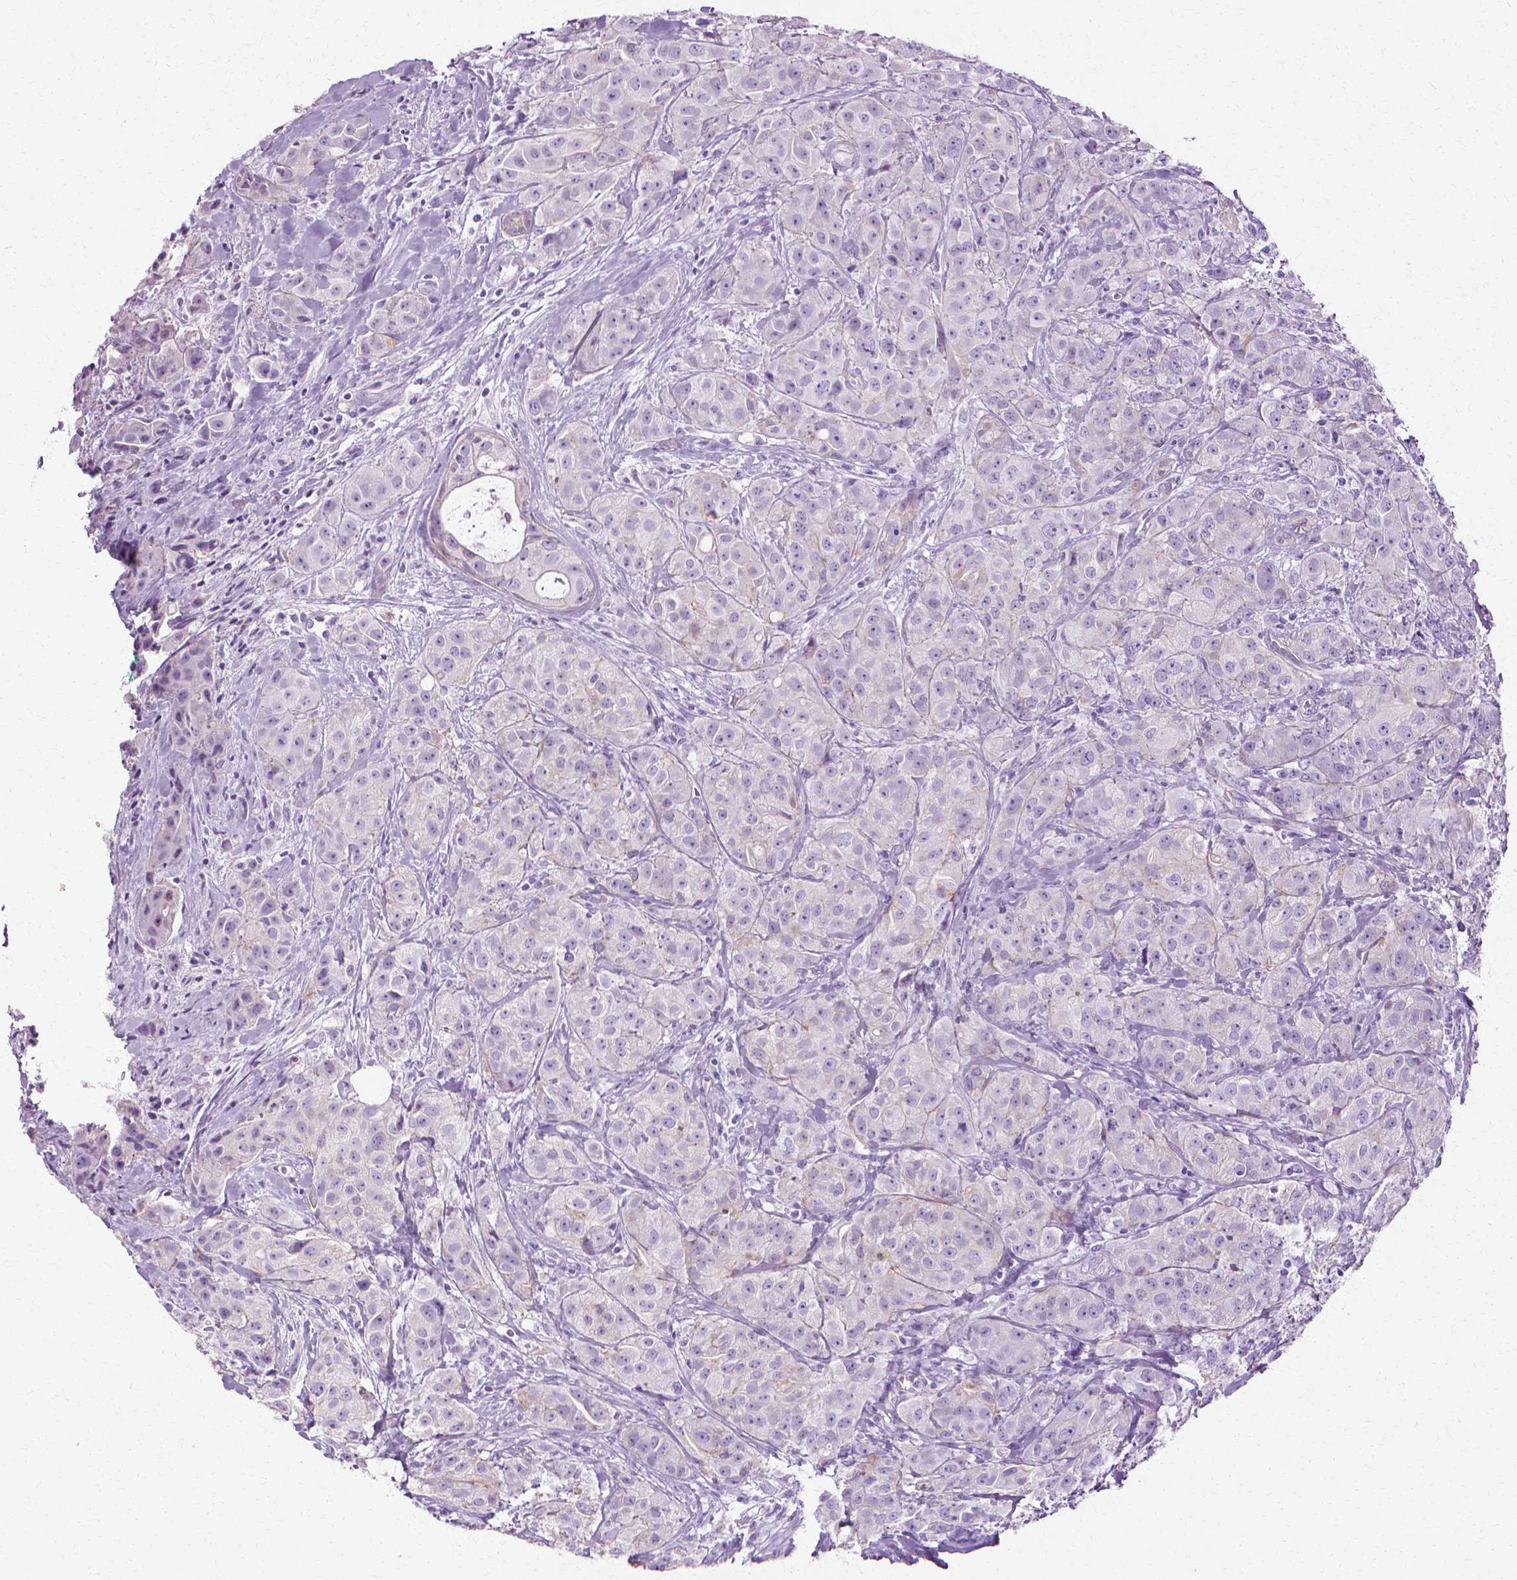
{"staining": {"intensity": "negative", "quantity": "none", "location": "none"}, "tissue": "breast cancer", "cell_type": "Tumor cells", "image_type": "cancer", "snomed": [{"axis": "morphology", "description": "Duct carcinoma"}, {"axis": "topography", "description": "Breast"}], "caption": "Immunohistochemistry micrograph of human infiltrating ductal carcinoma (breast) stained for a protein (brown), which shows no positivity in tumor cells.", "gene": "CFAP157", "patient": {"sex": "female", "age": 43}}